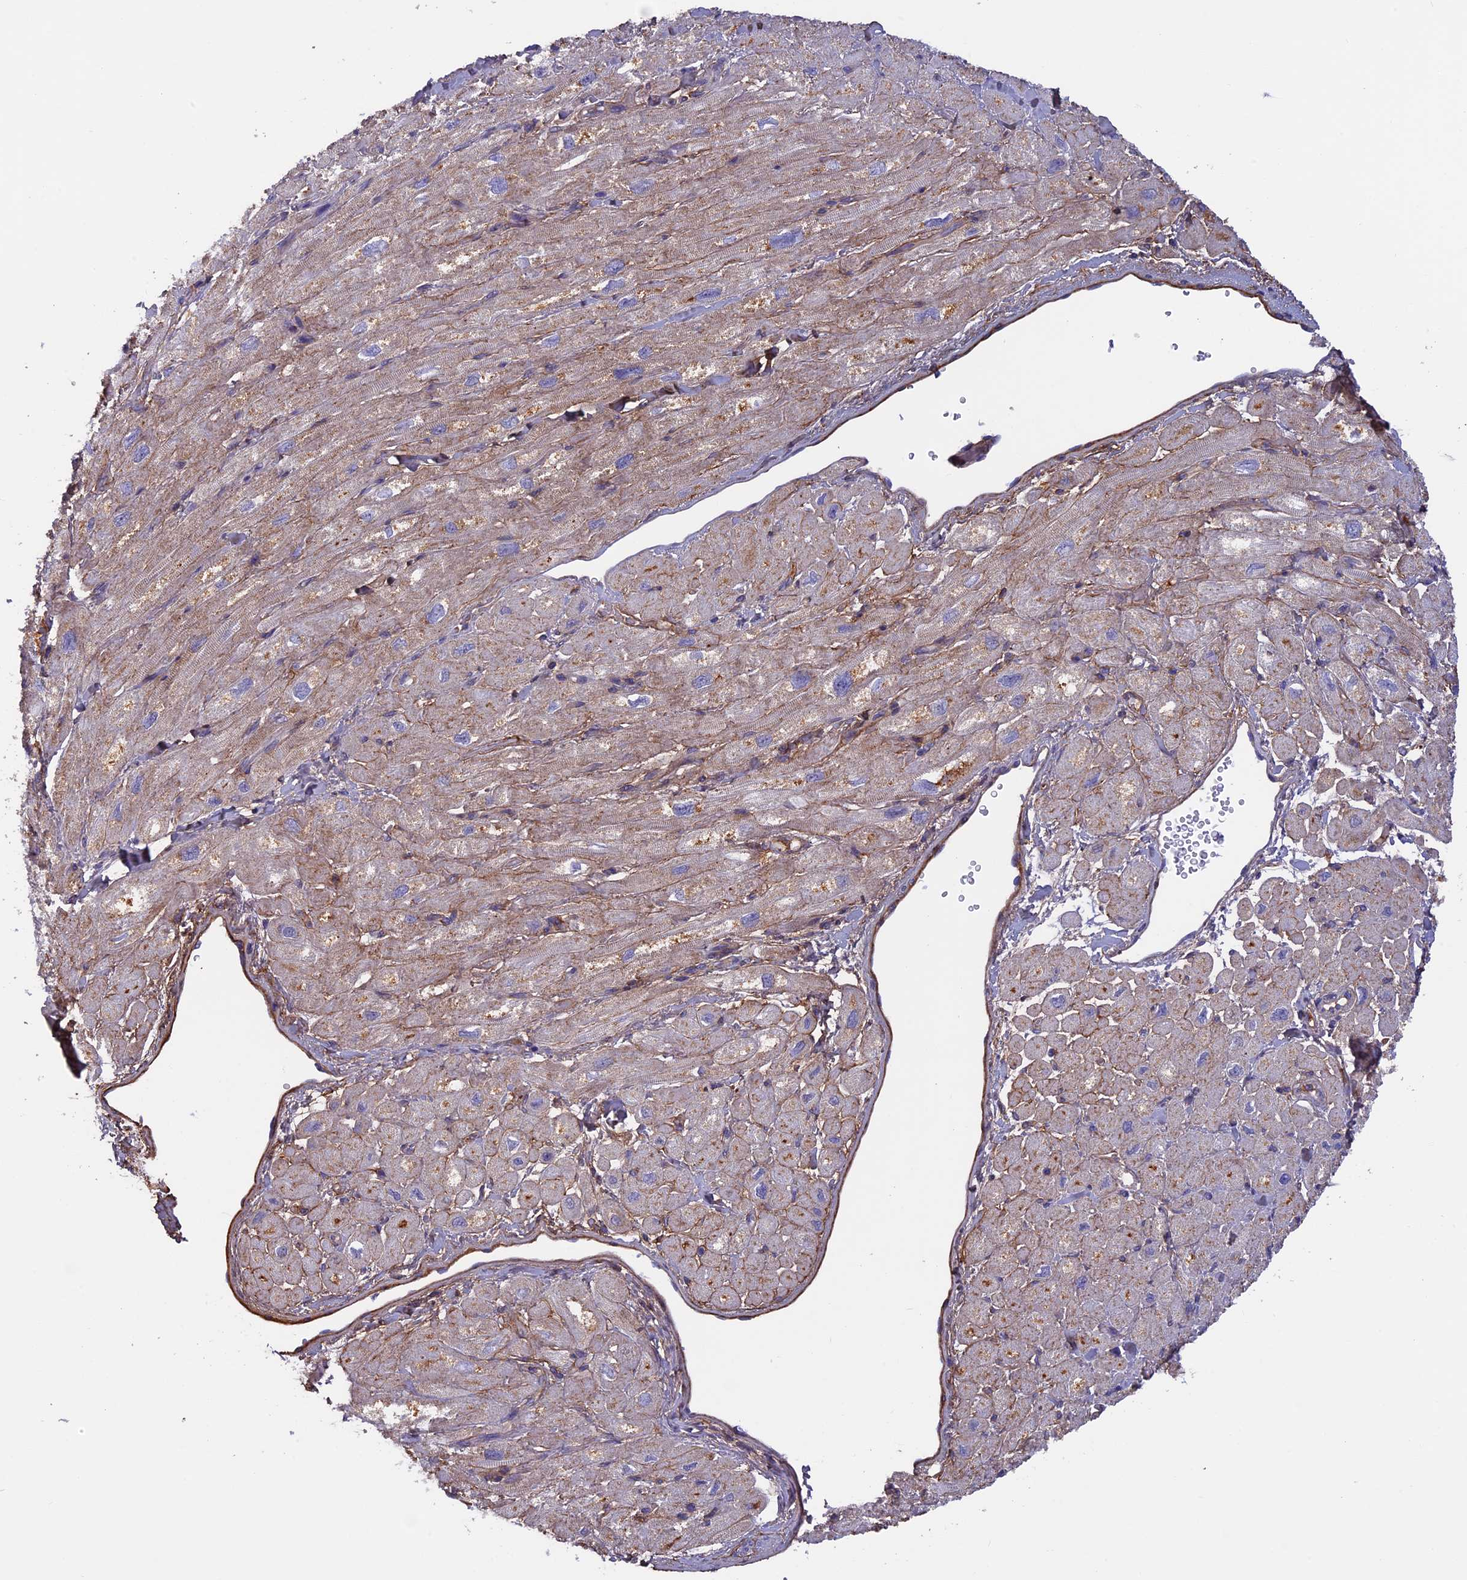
{"staining": {"intensity": "weak", "quantity": "<25%", "location": "cytoplasmic/membranous"}, "tissue": "heart muscle", "cell_type": "Cardiomyocytes", "image_type": "normal", "snomed": [{"axis": "morphology", "description": "Normal tissue, NOS"}, {"axis": "topography", "description": "Heart"}], "caption": "Cardiomyocytes show no significant staining in unremarkable heart muscle. Nuclei are stained in blue.", "gene": "COL4A3", "patient": {"sex": "male", "age": 65}}